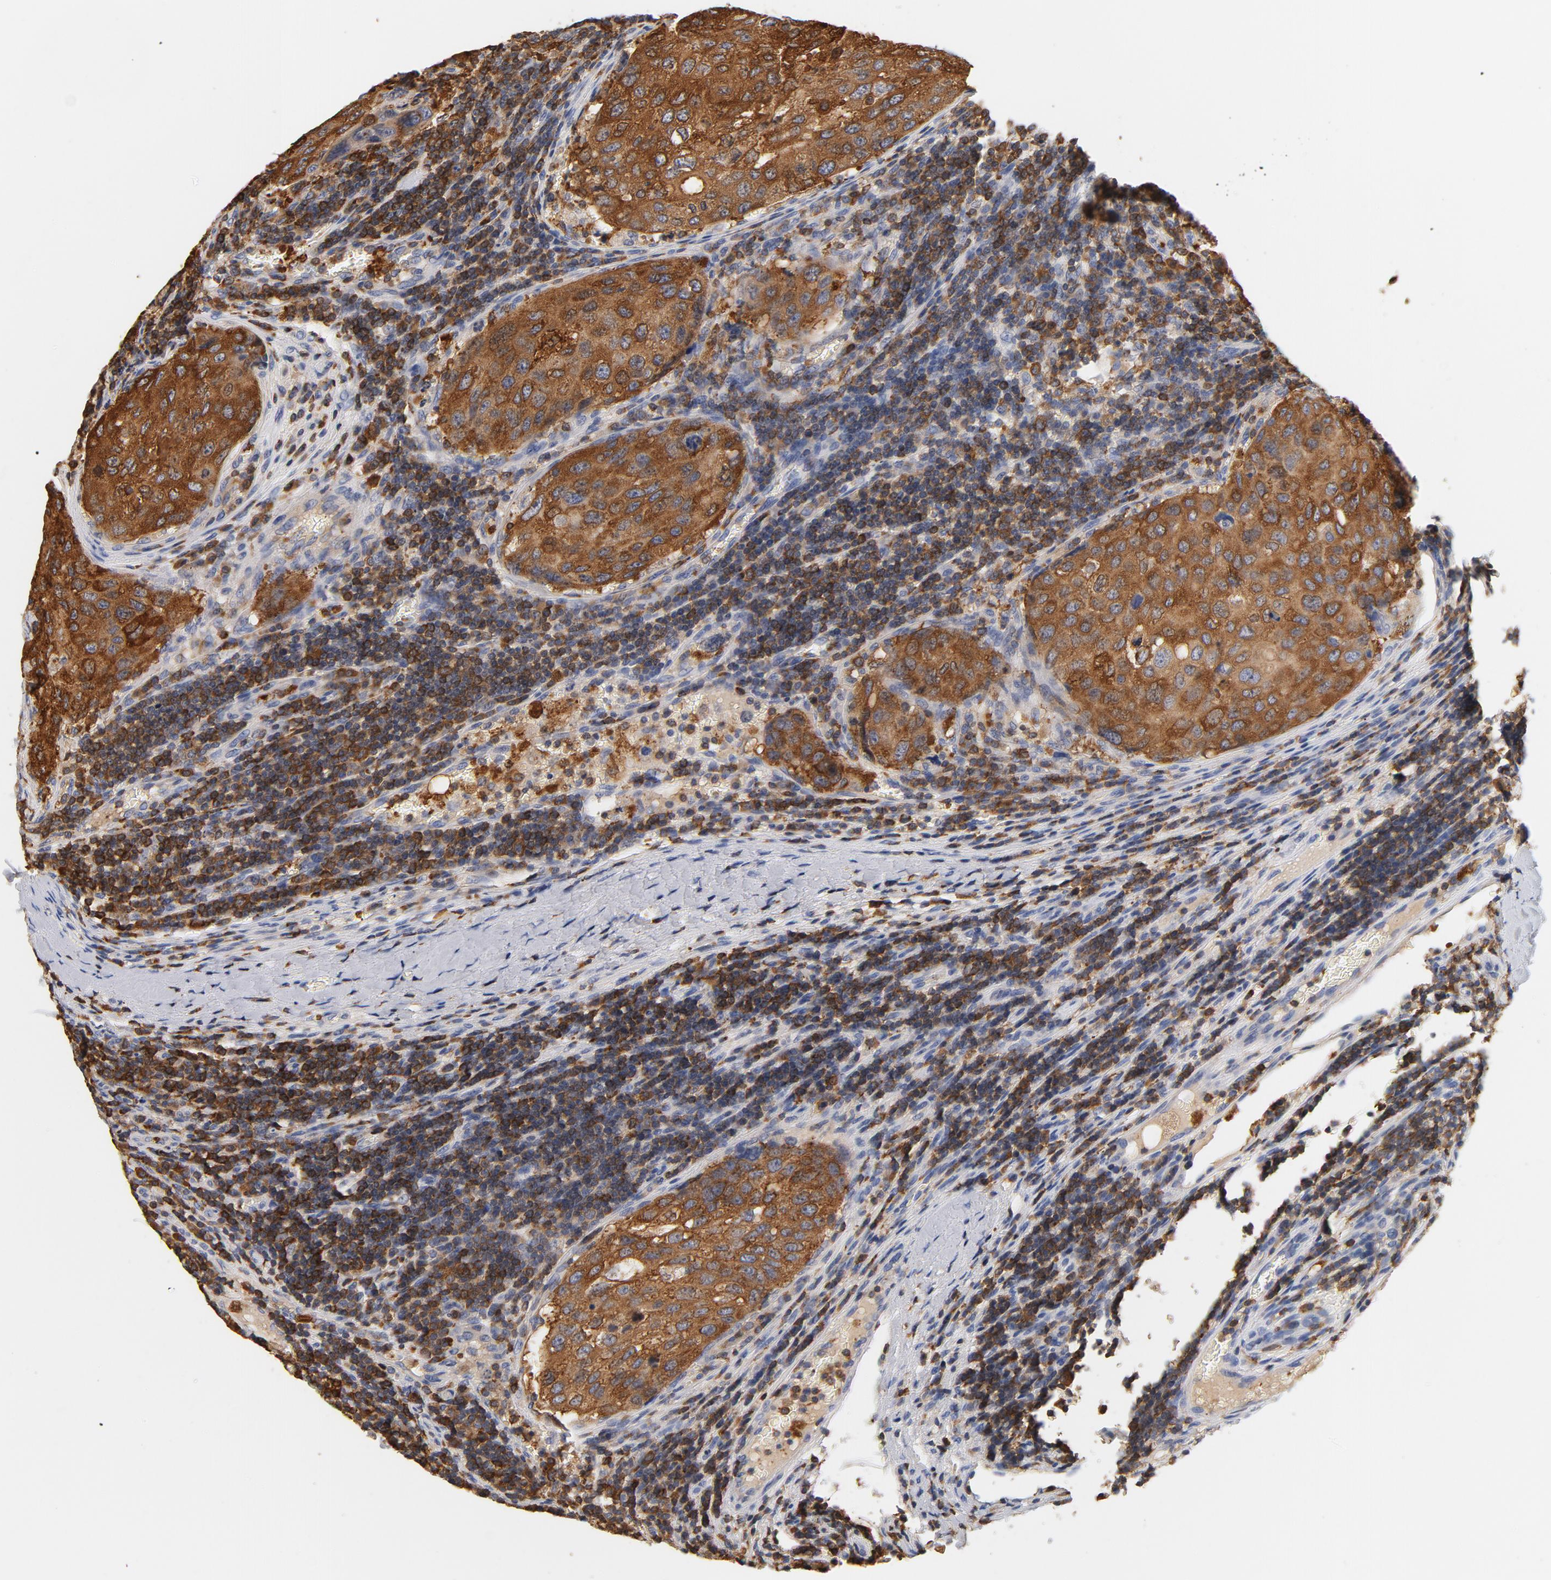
{"staining": {"intensity": "strong", "quantity": ">75%", "location": "cytoplasmic/membranous"}, "tissue": "urothelial cancer", "cell_type": "Tumor cells", "image_type": "cancer", "snomed": [{"axis": "morphology", "description": "Urothelial carcinoma, High grade"}, {"axis": "topography", "description": "Lymph node"}, {"axis": "topography", "description": "Urinary bladder"}], "caption": "Protein staining of high-grade urothelial carcinoma tissue displays strong cytoplasmic/membranous expression in about >75% of tumor cells. (IHC, brightfield microscopy, high magnification).", "gene": "EZR", "patient": {"sex": "male", "age": 51}}